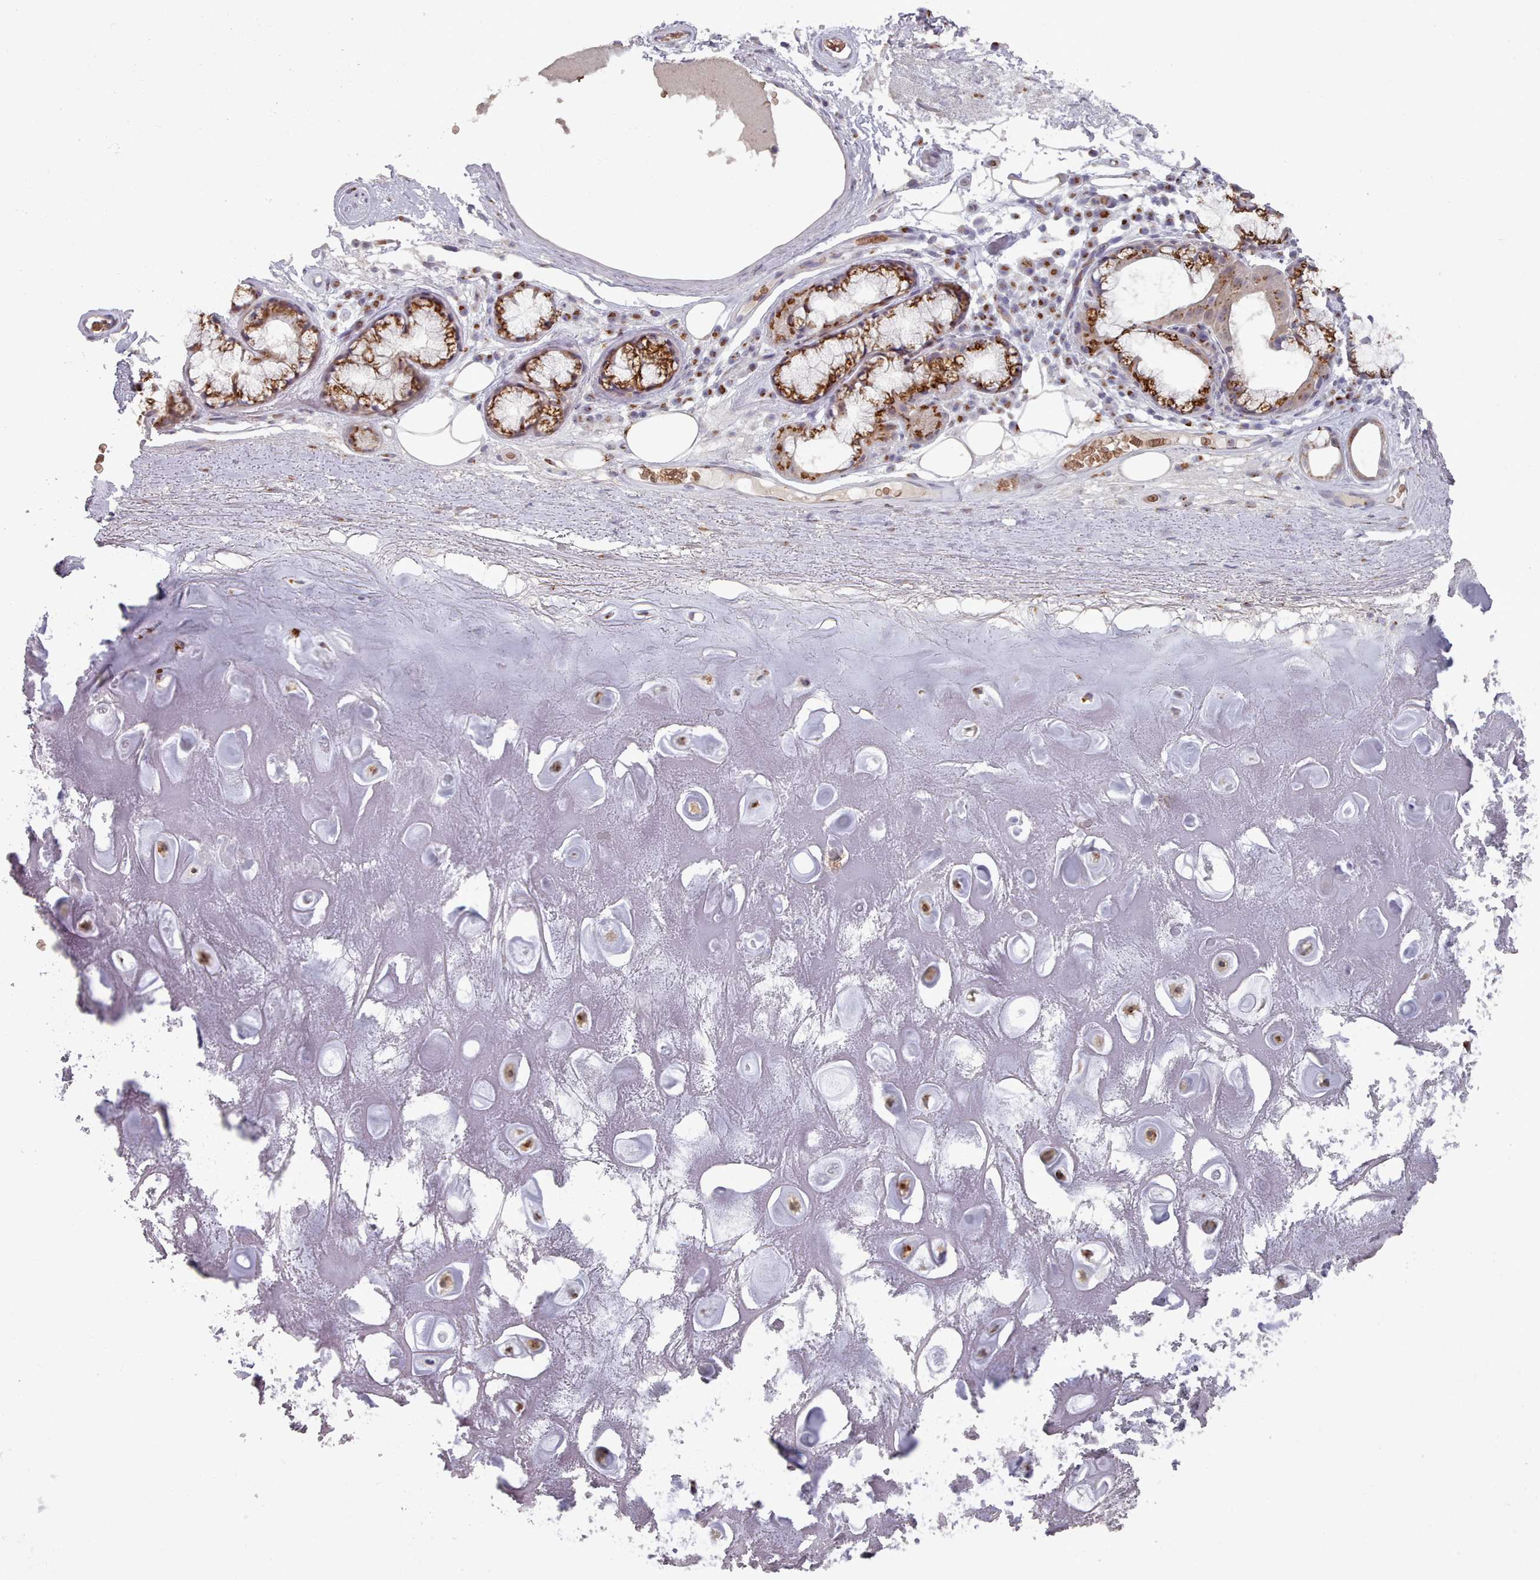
{"staining": {"intensity": "negative", "quantity": "none", "location": "none"}, "tissue": "adipose tissue", "cell_type": "Adipocytes", "image_type": "normal", "snomed": [{"axis": "morphology", "description": "Normal tissue, NOS"}, {"axis": "topography", "description": "Cartilage tissue"}], "caption": "Immunohistochemistry photomicrograph of unremarkable adipose tissue: adipose tissue stained with DAB demonstrates no significant protein staining in adipocytes. Nuclei are stained in blue.", "gene": "MAN1B1", "patient": {"sex": "male", "age": 81}}